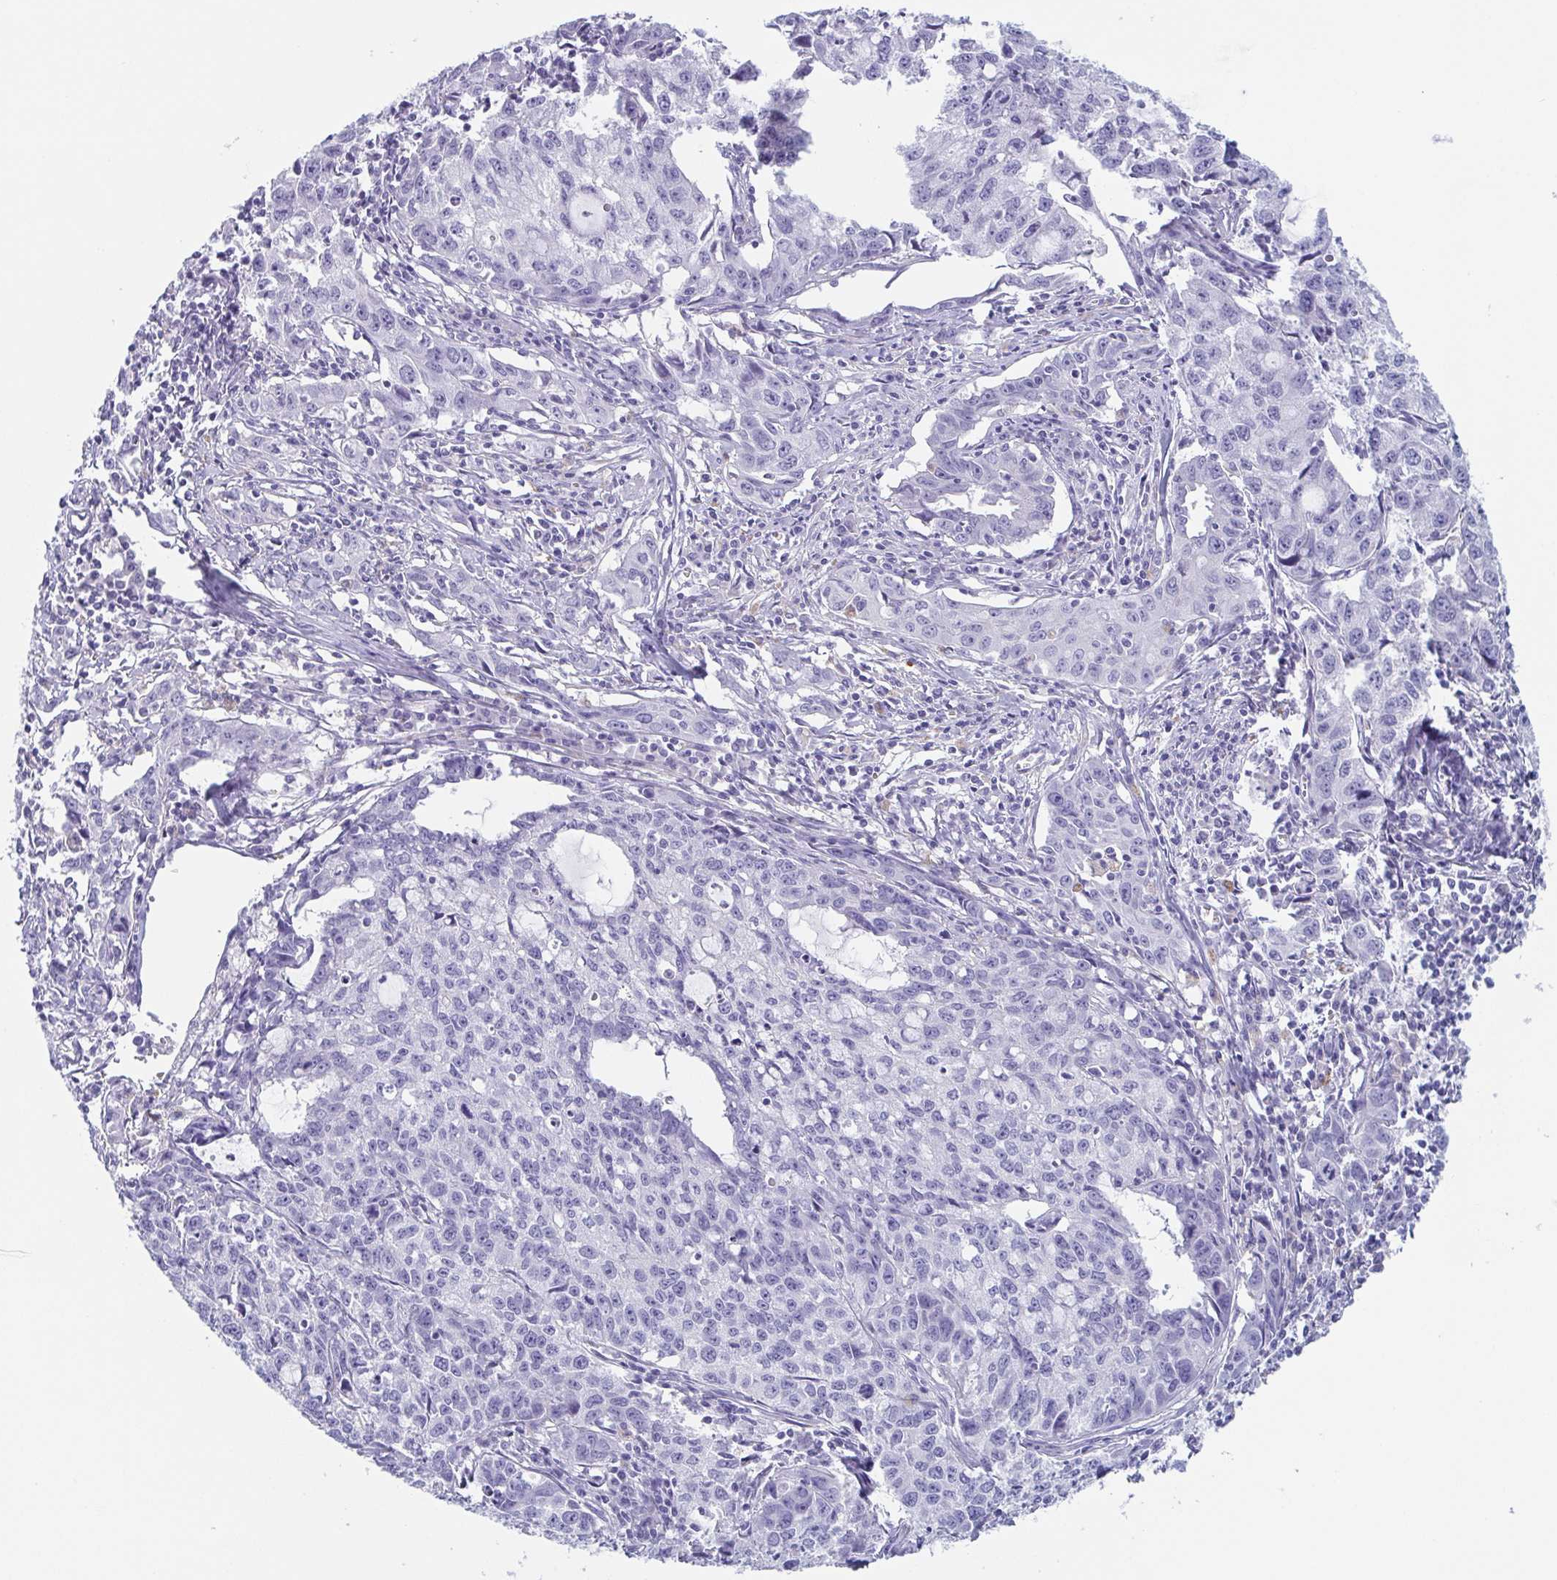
{"staining": {"intensity": "negative", "quantity": "none", "location": "none"}, "tissue": "cervical cancer", "cell_type": "Tumor cells", "image_type": "cancer", "snomed": [{"axis": "morphology", "description": "Squamous cell carcinoma, NOS"}, {"axis": "topography", "description": "Cervix"}], "caption": "DAB immunohistochemical staining of human cervical cancer (squamous cell carcinoma) shows no significant expression in tumor cells.", "gene": "TAGLN3", "patient": {"sex": "female", "age": 28}}